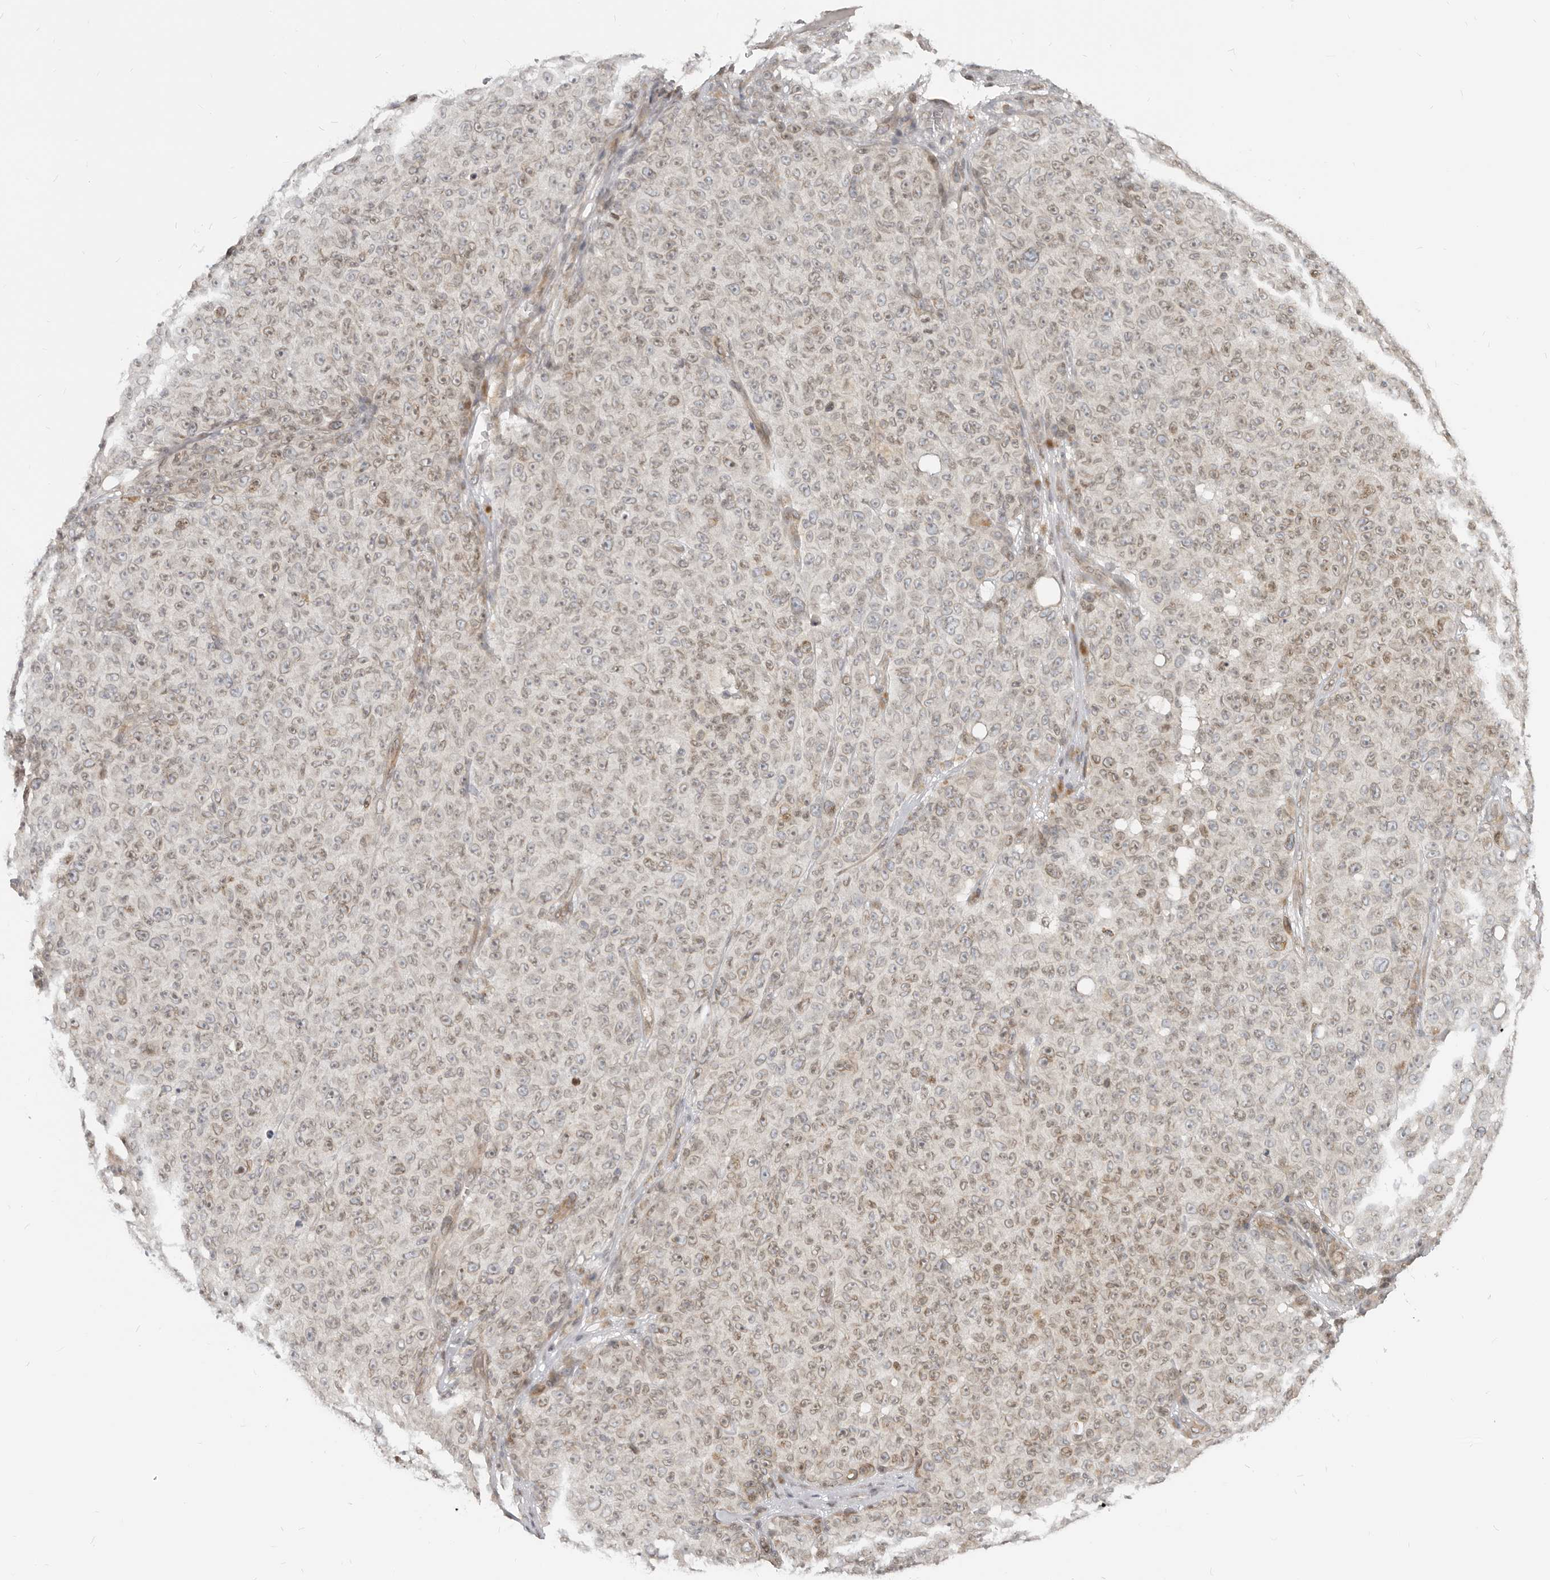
{"staining": {"intensity": "weak", "quantity": "<25%", "location": "cytoplasmic/membranous,nuclear"}, "tissue": "melanoma", "cell_type": "Tumor cells", "image_type": "cancer", "snomed": [{"axis": "morphology", "description": "Malignant melanoma, NOS"}, {"axis": "topography", "description": "Skin"}], "caption": "High magnification brightfield microscopy of malignant melanoma stained with DAB (3,3'-diaminobenzidine) (brown) and counterstained with hematoxylin (blue): tumor cells show no significant positivity.", "gene": "NUP153", "patient": {"sex": "female", "age": 82}}